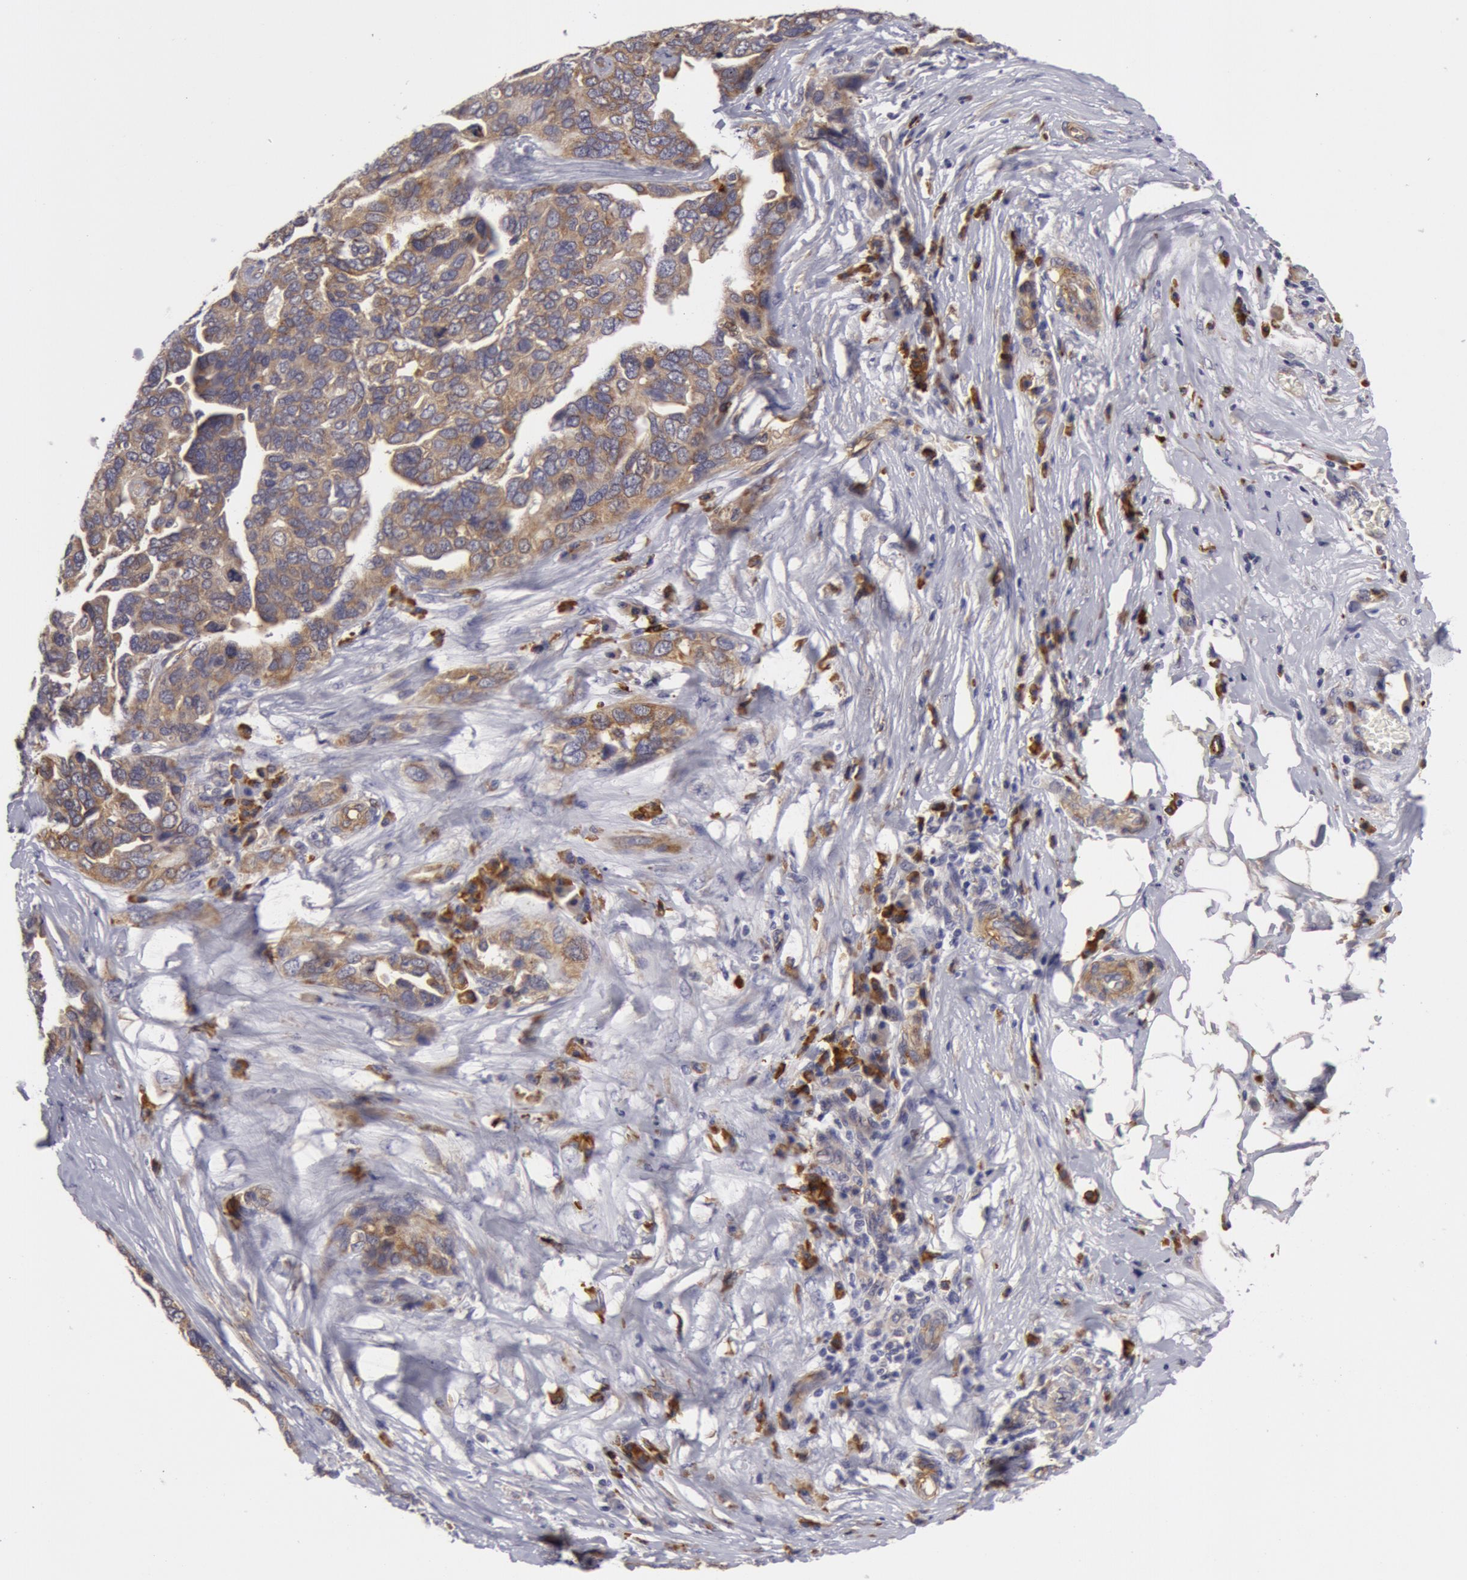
{"staining": {"intensity": "weak", "quantity": "25%-75%", "location": "cytoplasmic/membranous"}, "tissue": "ovarian cancer", "cell_type": "Tumor cells", "image_type": "cancer", "snomed": [{"axis": "morphology", "description": "Cystadenocarcinoma, serous, NOS"}, {"axis": "topography", "description": "Ovary"}], "caption": "Serous cystadenocarcinoma (ovarian) stained with a protein marker displays weak staining in tumor cells.", "gene": "IL23A", "patient": {"sex": "female", "age": 64}}